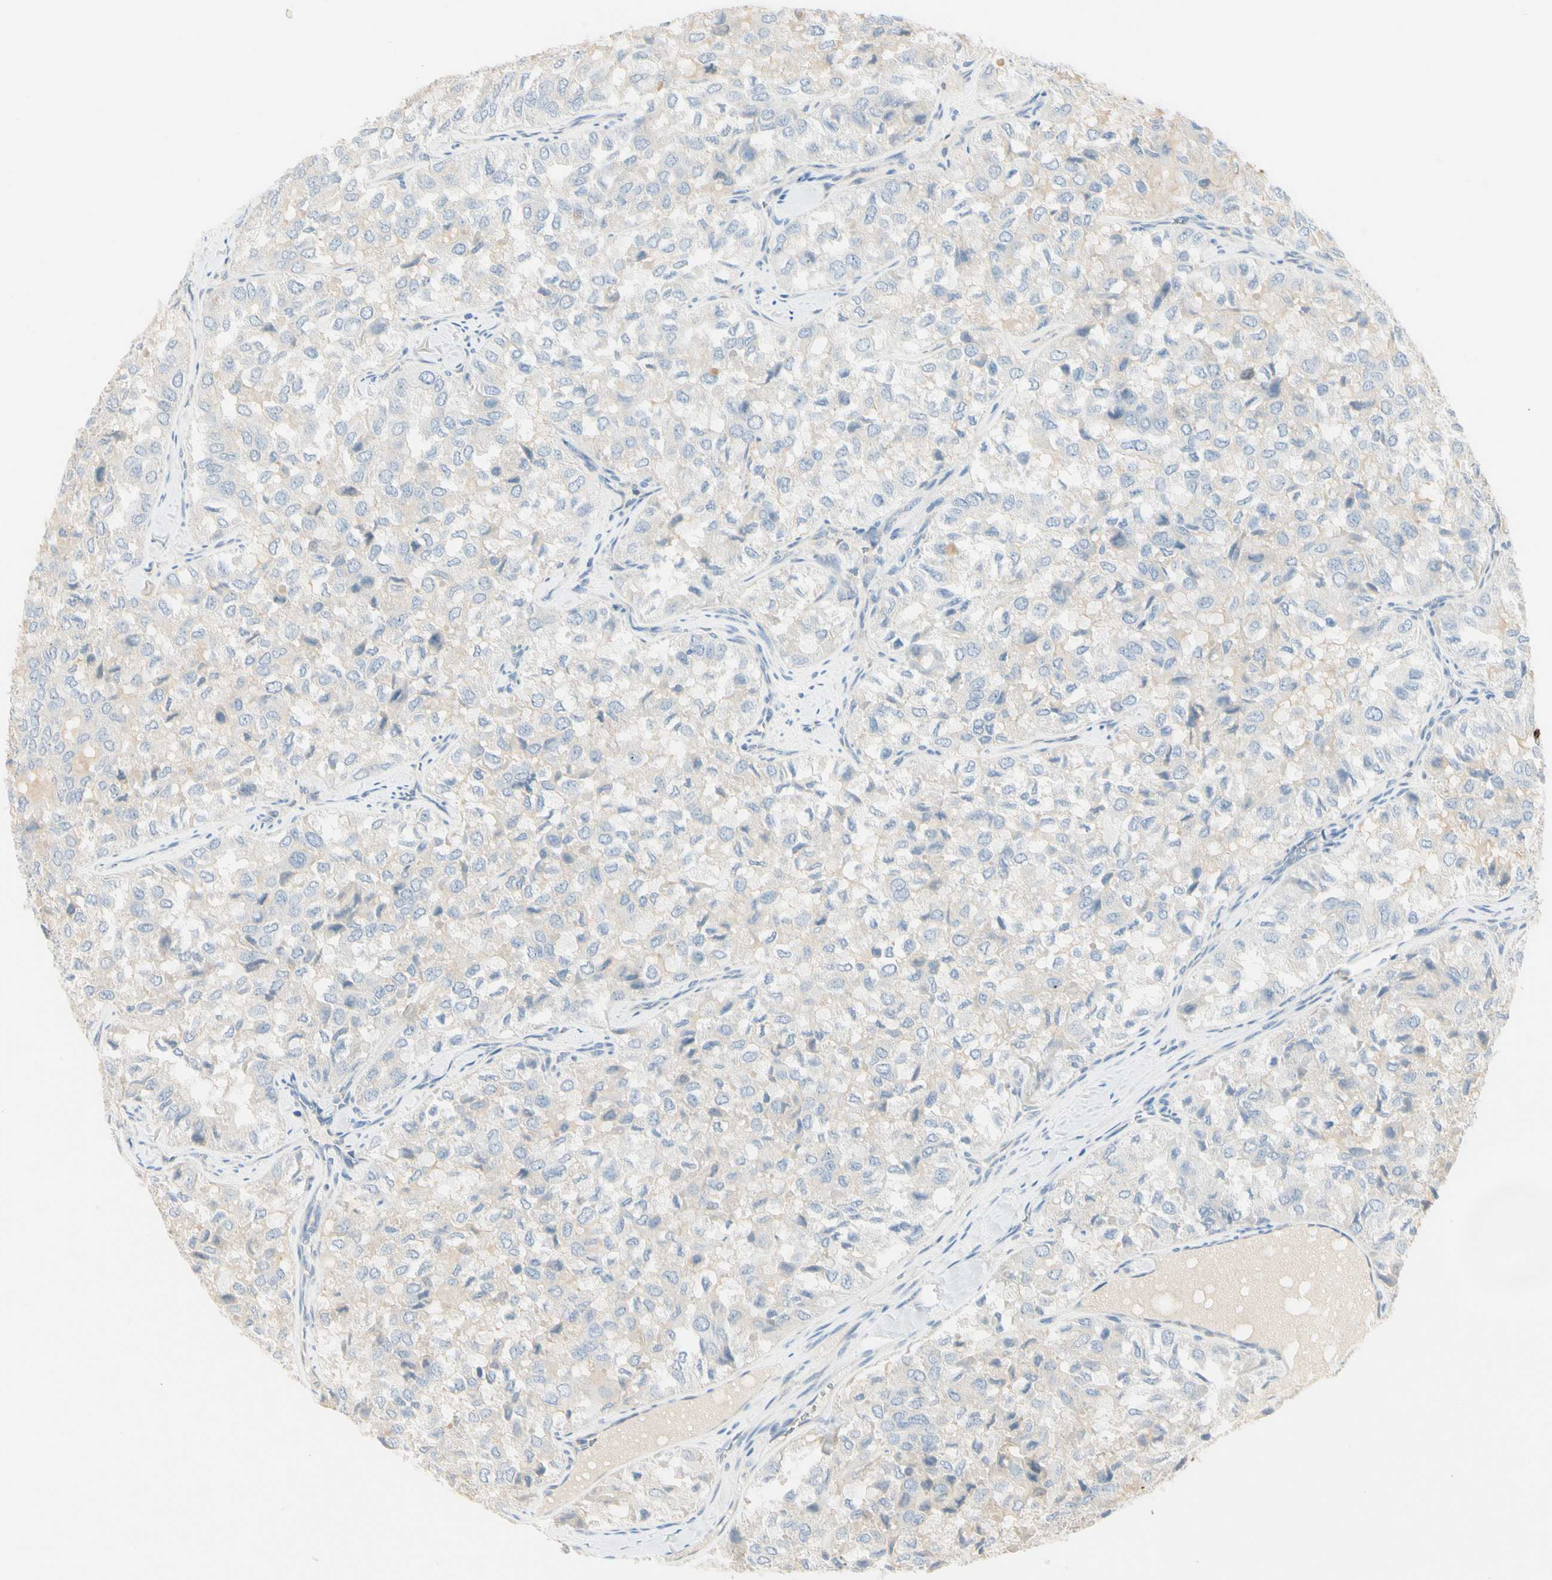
{"staining": {"intensity": "negative", "quantity": "none", "location": "none"}, "tissue": "thyroid cancer", "cell_type": "Tumor cells", "image_type": "cancer", "snomed": [{"axis": "morphology", "description": "Follicular adenoma carcinoma, NOS"}, {"axis": "topography", "description": "Thyroid gland"}], "caption": "This is a photomicrograph of immunohistochemistry staining of thyroid cancer, which shows no staining in tumor cells. Brightfield microscopy of IHC stained with DAB (3,3'-diaminobenzidine) (brown) and hematoxylin (blue), captured at high magnification.", "gene": "ALDH18A1", "patient": {"sex": "male", "age": 75}}